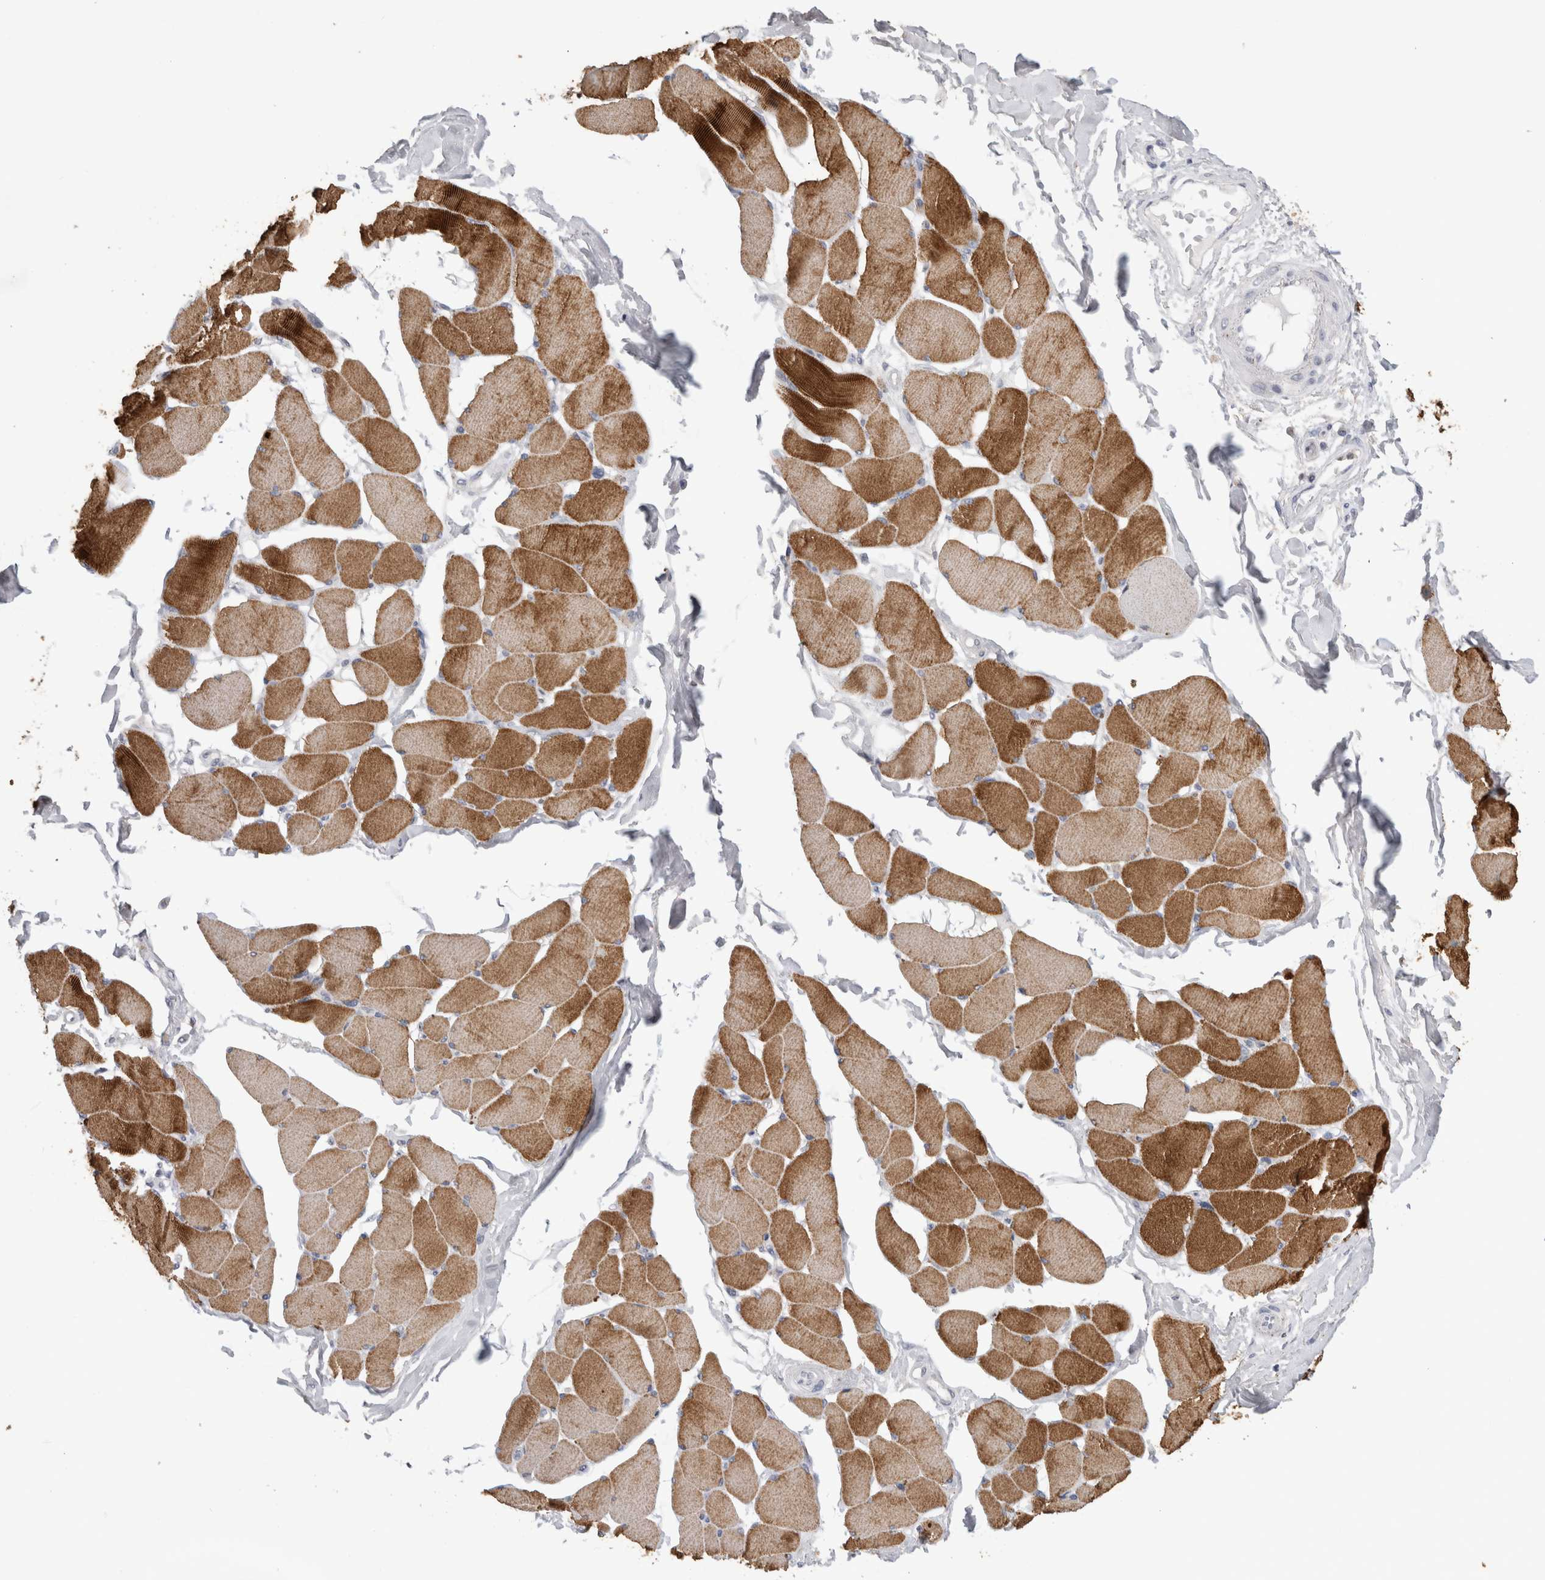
{"staining": {"intensity": "moderate", "quantity": "25%-75%", "location": "cytoplasmic/membranous"}, "tissue": "skeletal muscle", "cell_type": "Myocytes", "image_type": "normal", "snomed": [{"axis": "morphology", "description": "Normal tissue, NOS"}, {"axis": "topography", "description": "Skin"}, {"axis": "topography", "description": "Skeletal muscle"}], "caption": "The histopathology image displays a brown stain indicating the presence of a protein in the cytoplasmic/membranous of myocytes in skeletal muscle. The protein of interest is stained brown, and the nuclei are stained in blue (DAB IHC with brightfield microscopy, high magnification).", "gene": "CNTFR", "patient": {"sex": "male", "age": 83}}